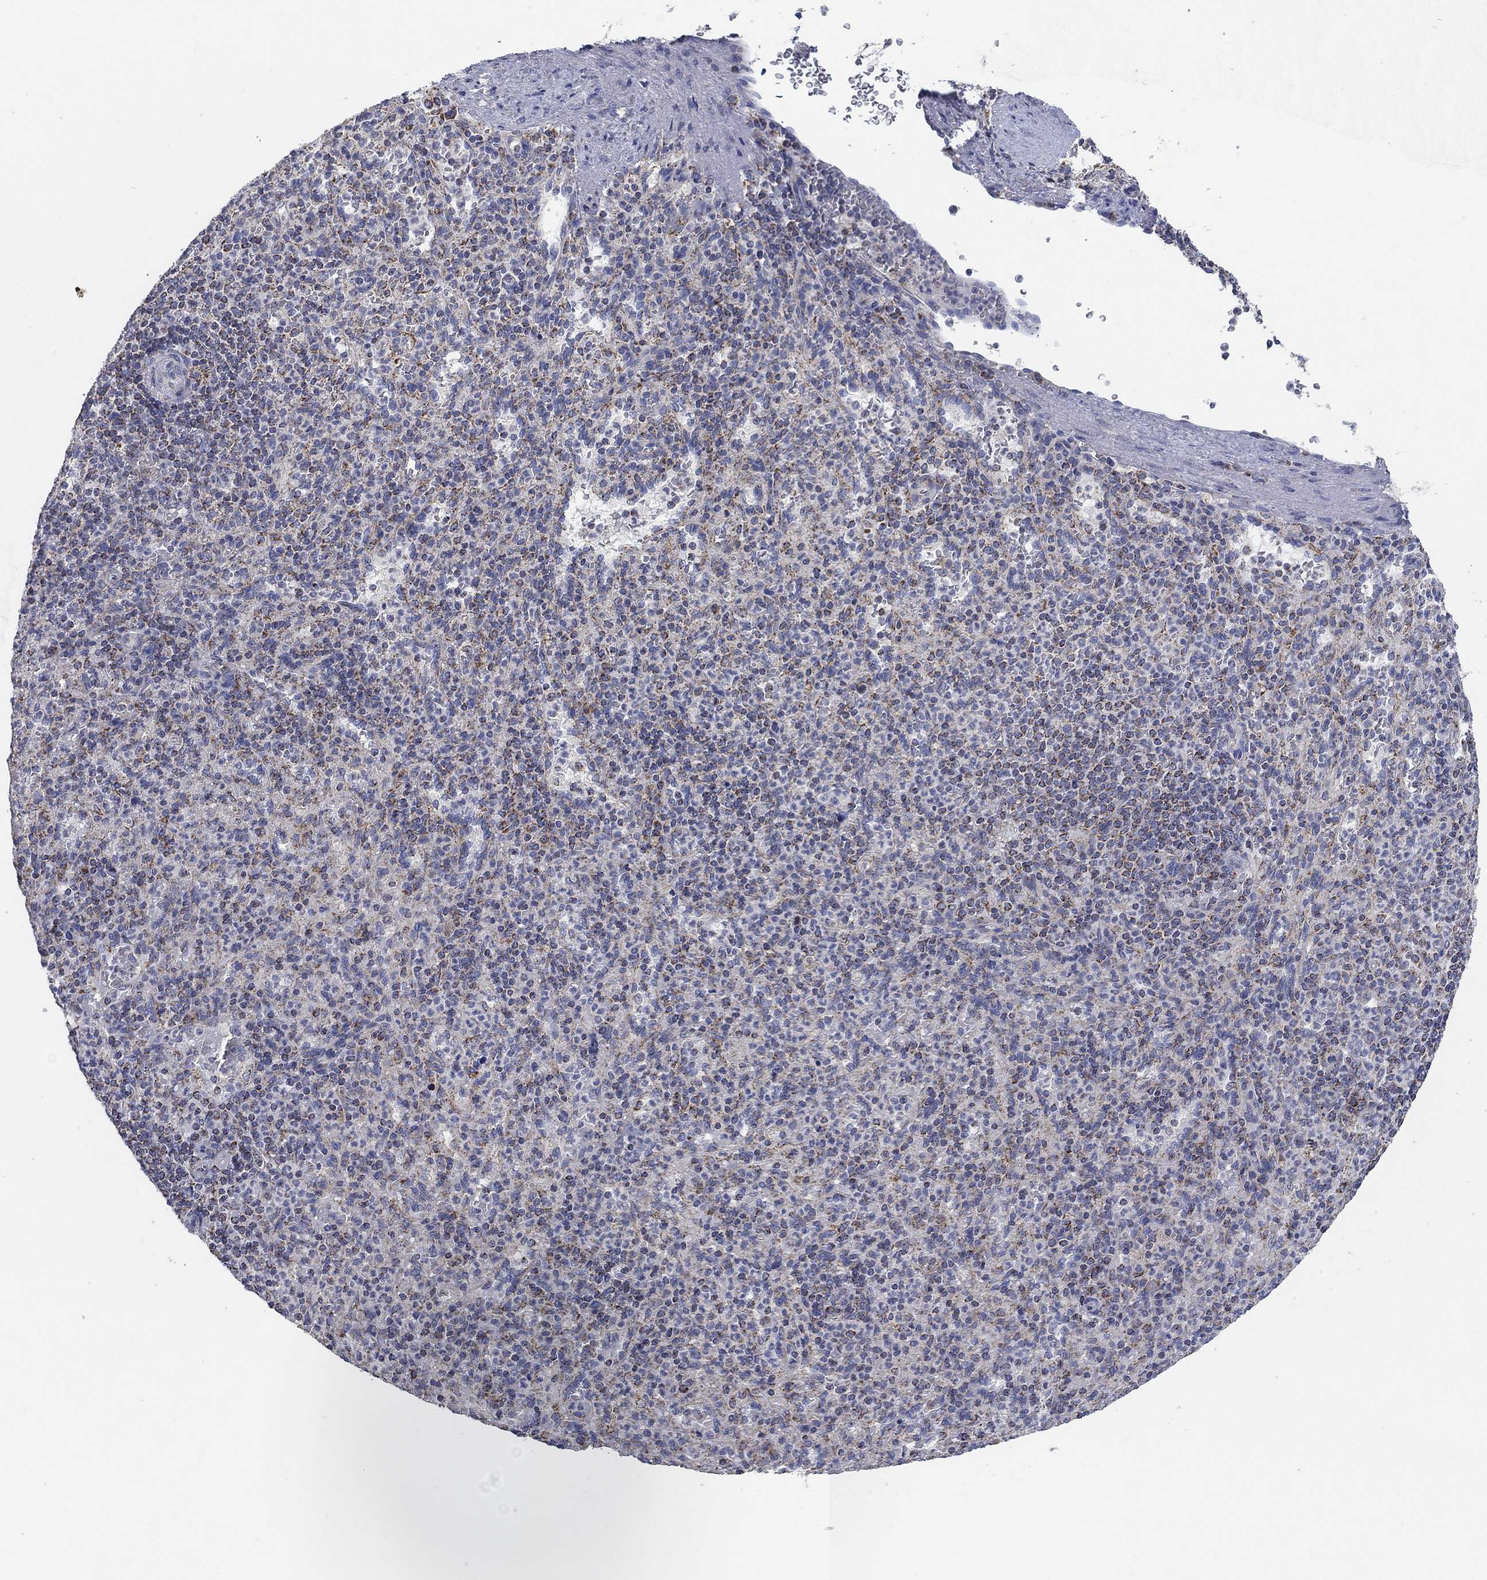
{"staining": {"intensity": "negative", "quantity": "none", "location": "none"}, "tissue": "spleen", "cell_type": "Cells in red pulp", "image_type": "normal", "snomed": [{"axis": "morphology", "description": "Normal tissue, NOS"}, {"axis": "topography", "description": "Spleen"}], "caption": "This is an immunohistochemistry histopathology image of benign human spleen. There is no positivity in cells in red pulp.", "gene": "C9orf85", "patient": {"sex": "female", "age": 74}}